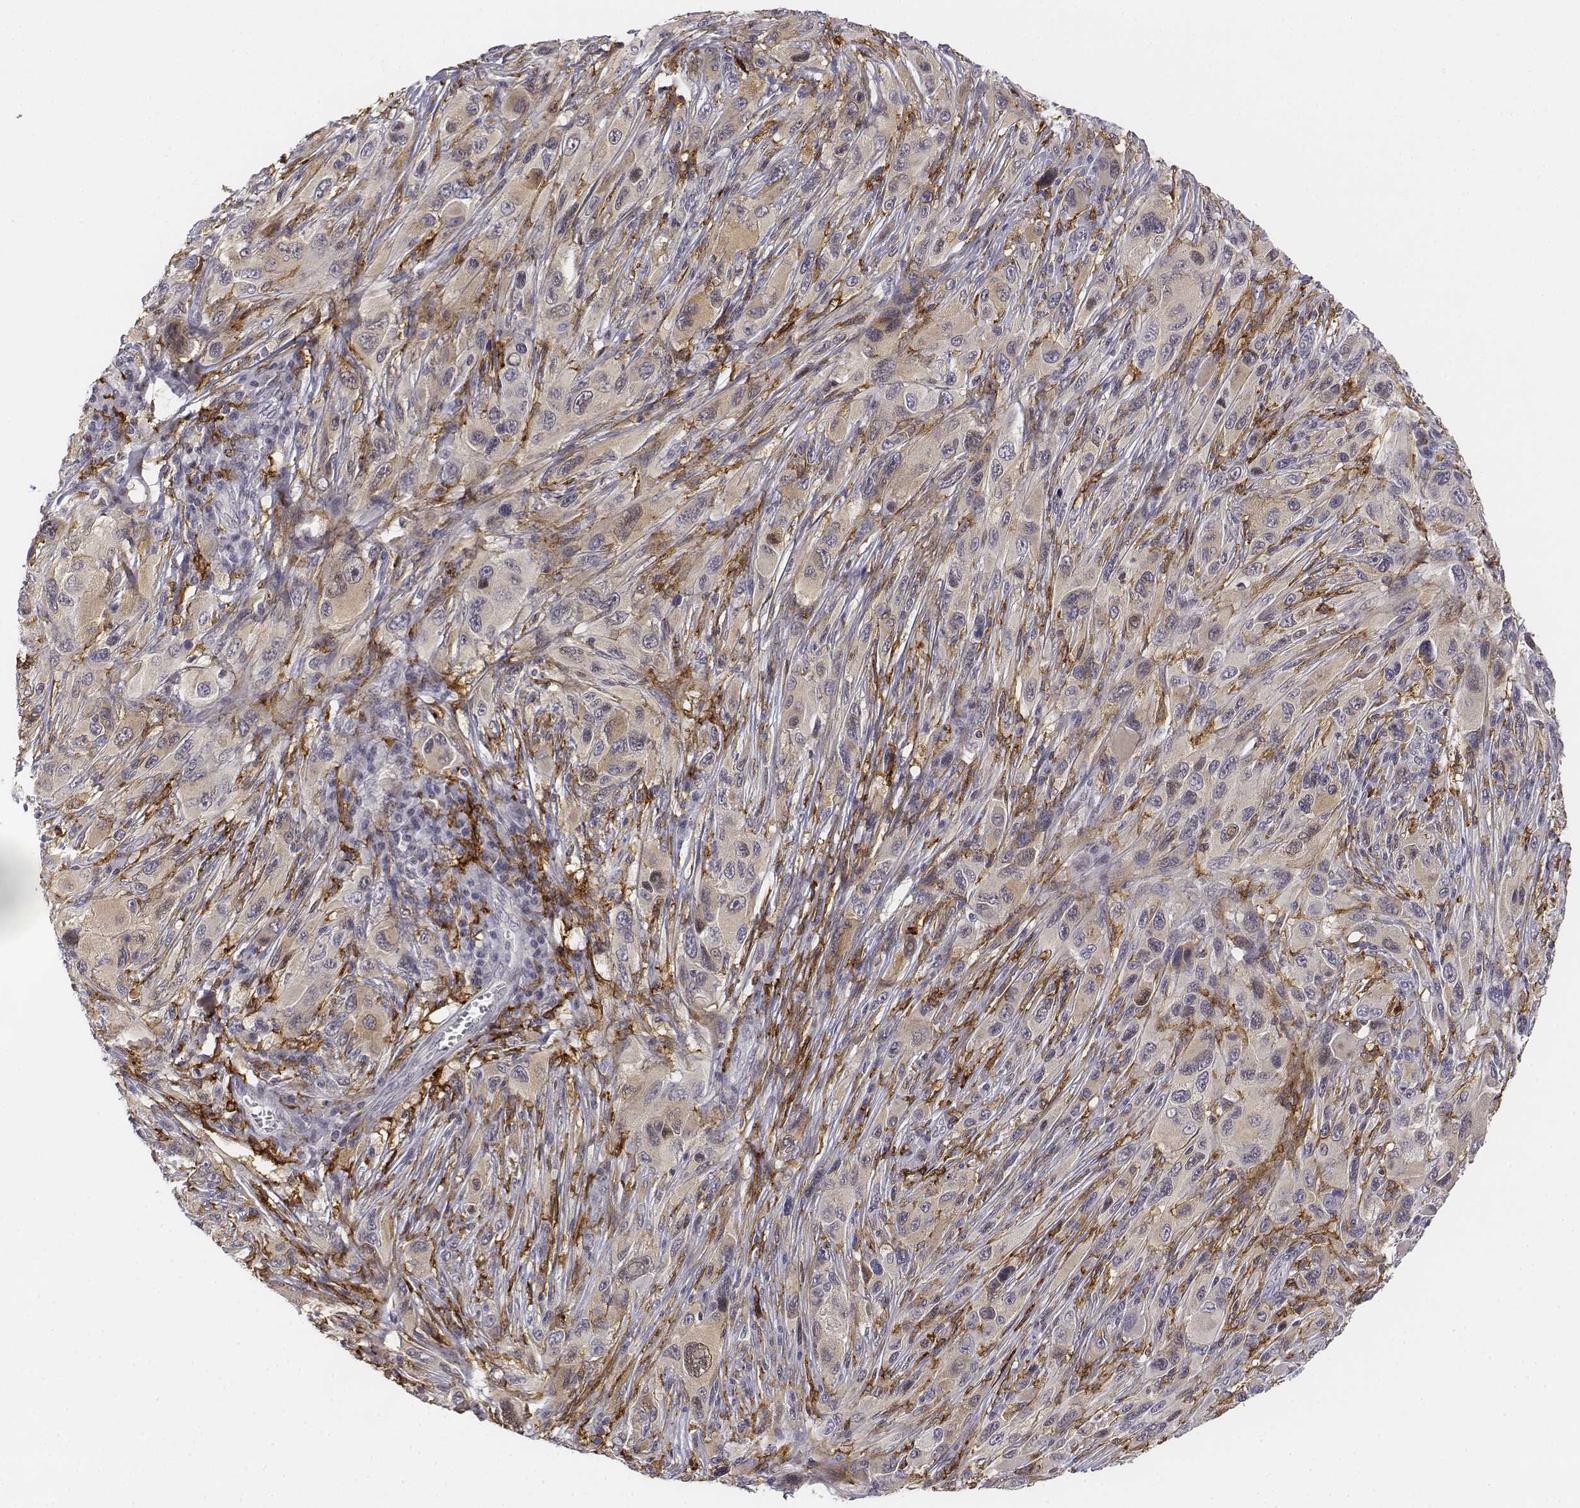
{"staining": {"intensity": "negative", "quantity": "none", "location": "none"}, "tissue": "melanoma", "cell_type": "Tumor cells", "image_type": "cancer", "snomed": [{"axis": "morphology", "description": "Malignant melanoma, NOS"}, {"axis": "topography", "description": "Skin"}], "caption": "Tumor cells show no significant staining in malignant melanoma. Brightfield microscopy of immunohistochemistry stained with DAB (brown) and hematoxylin (blue), captured at high magnification.", "gene": "CD14", "patient": {"sex": "male", "age": 53}}